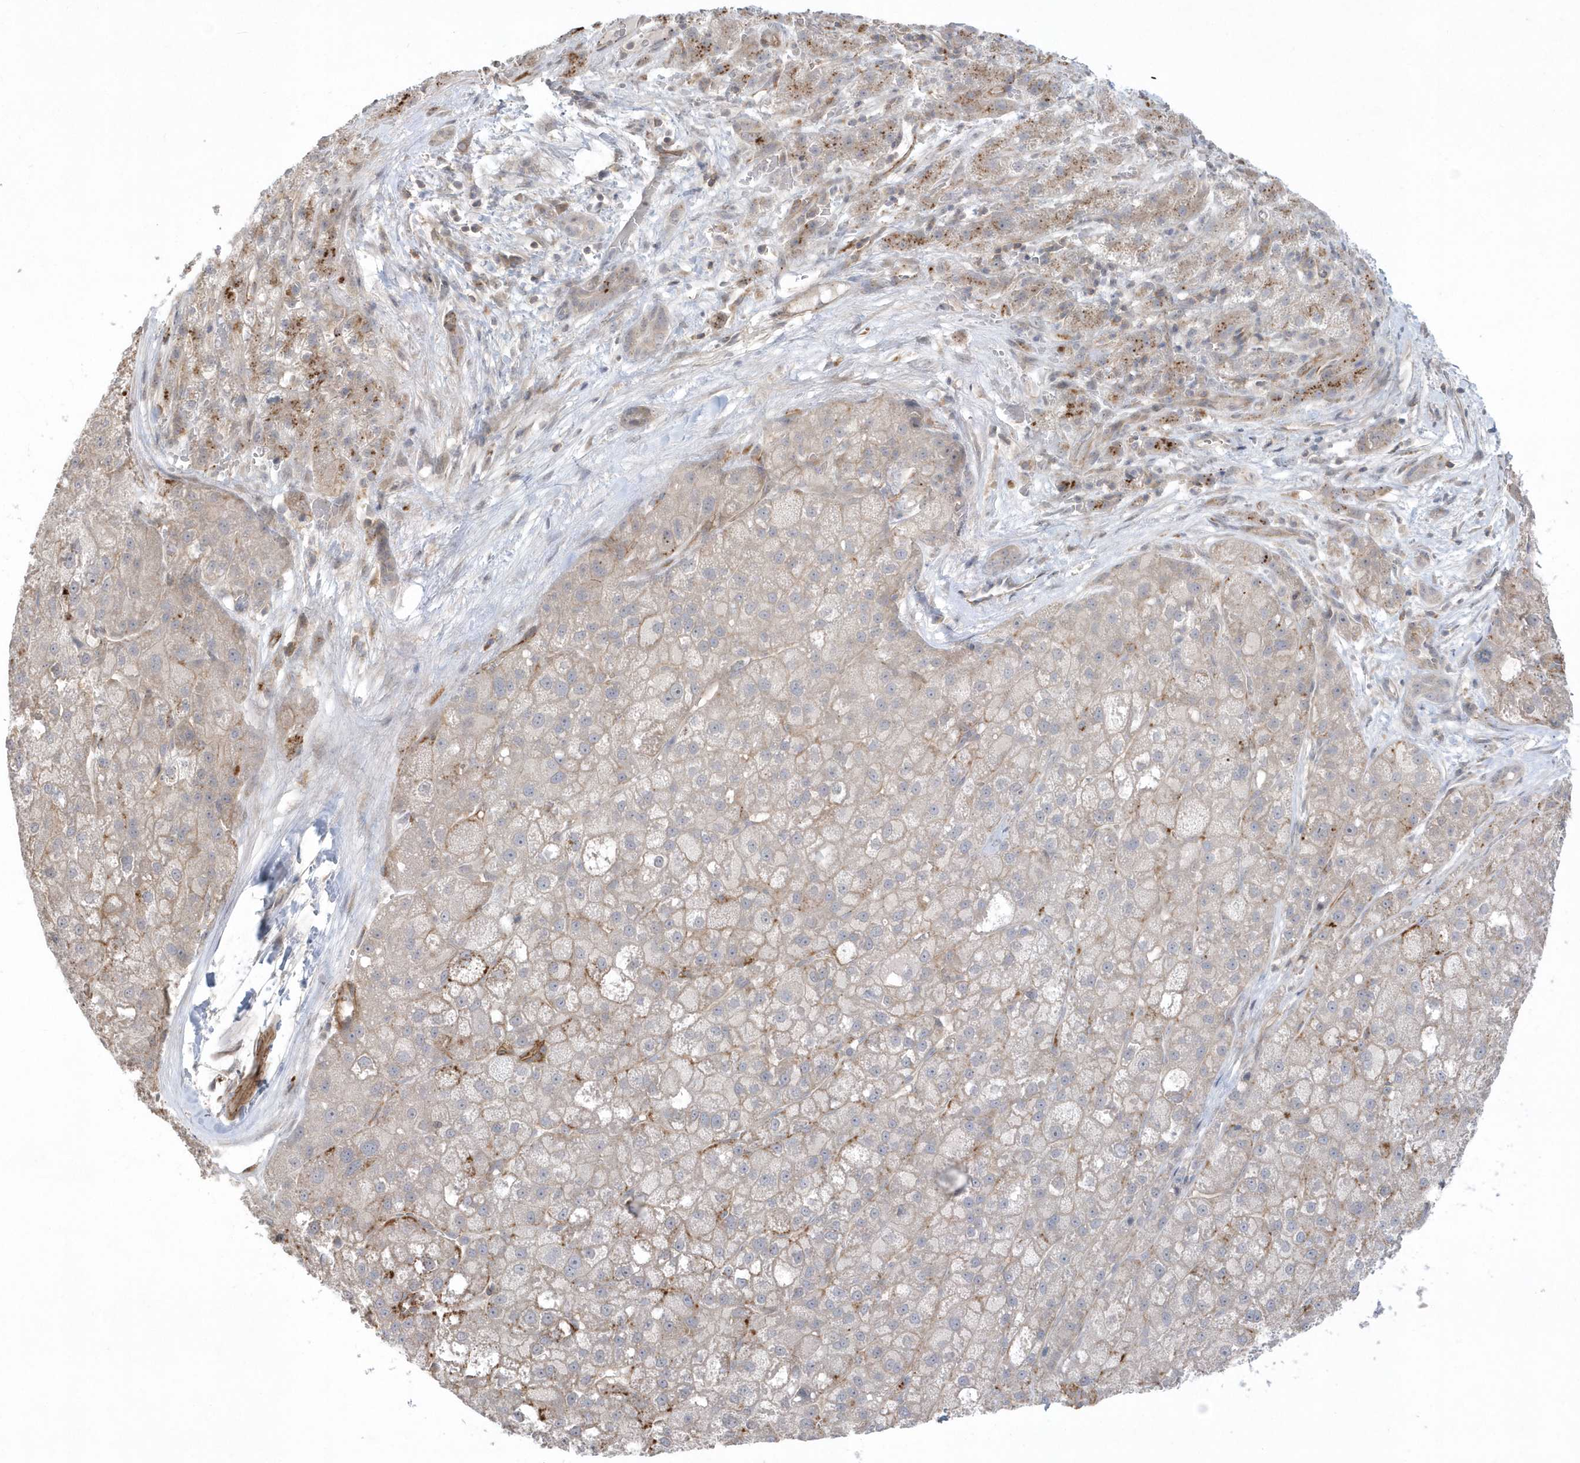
{"staining": {"intensity": "weak", "quantity": "25%-75%", "location": "cytoplasmic/membranous"}, "tissue": "liver cancer", "cell_type": "Tumor cells", "image_type": "cancer", "snomed": [{"axis": "morphology", "description": "Carcinoma, Hepatocellular, NOS"}, {"axis": "topography", "description": "Liver"}], "caption": "The histopathology image displays a brown stain indicating the presence of a protein in the cytoplasmic/membranous of tumor cells in hepatocellular carcinoma (liver).", "gene": "CRIP3", "patient": {"sex": "male", "age": 57}}